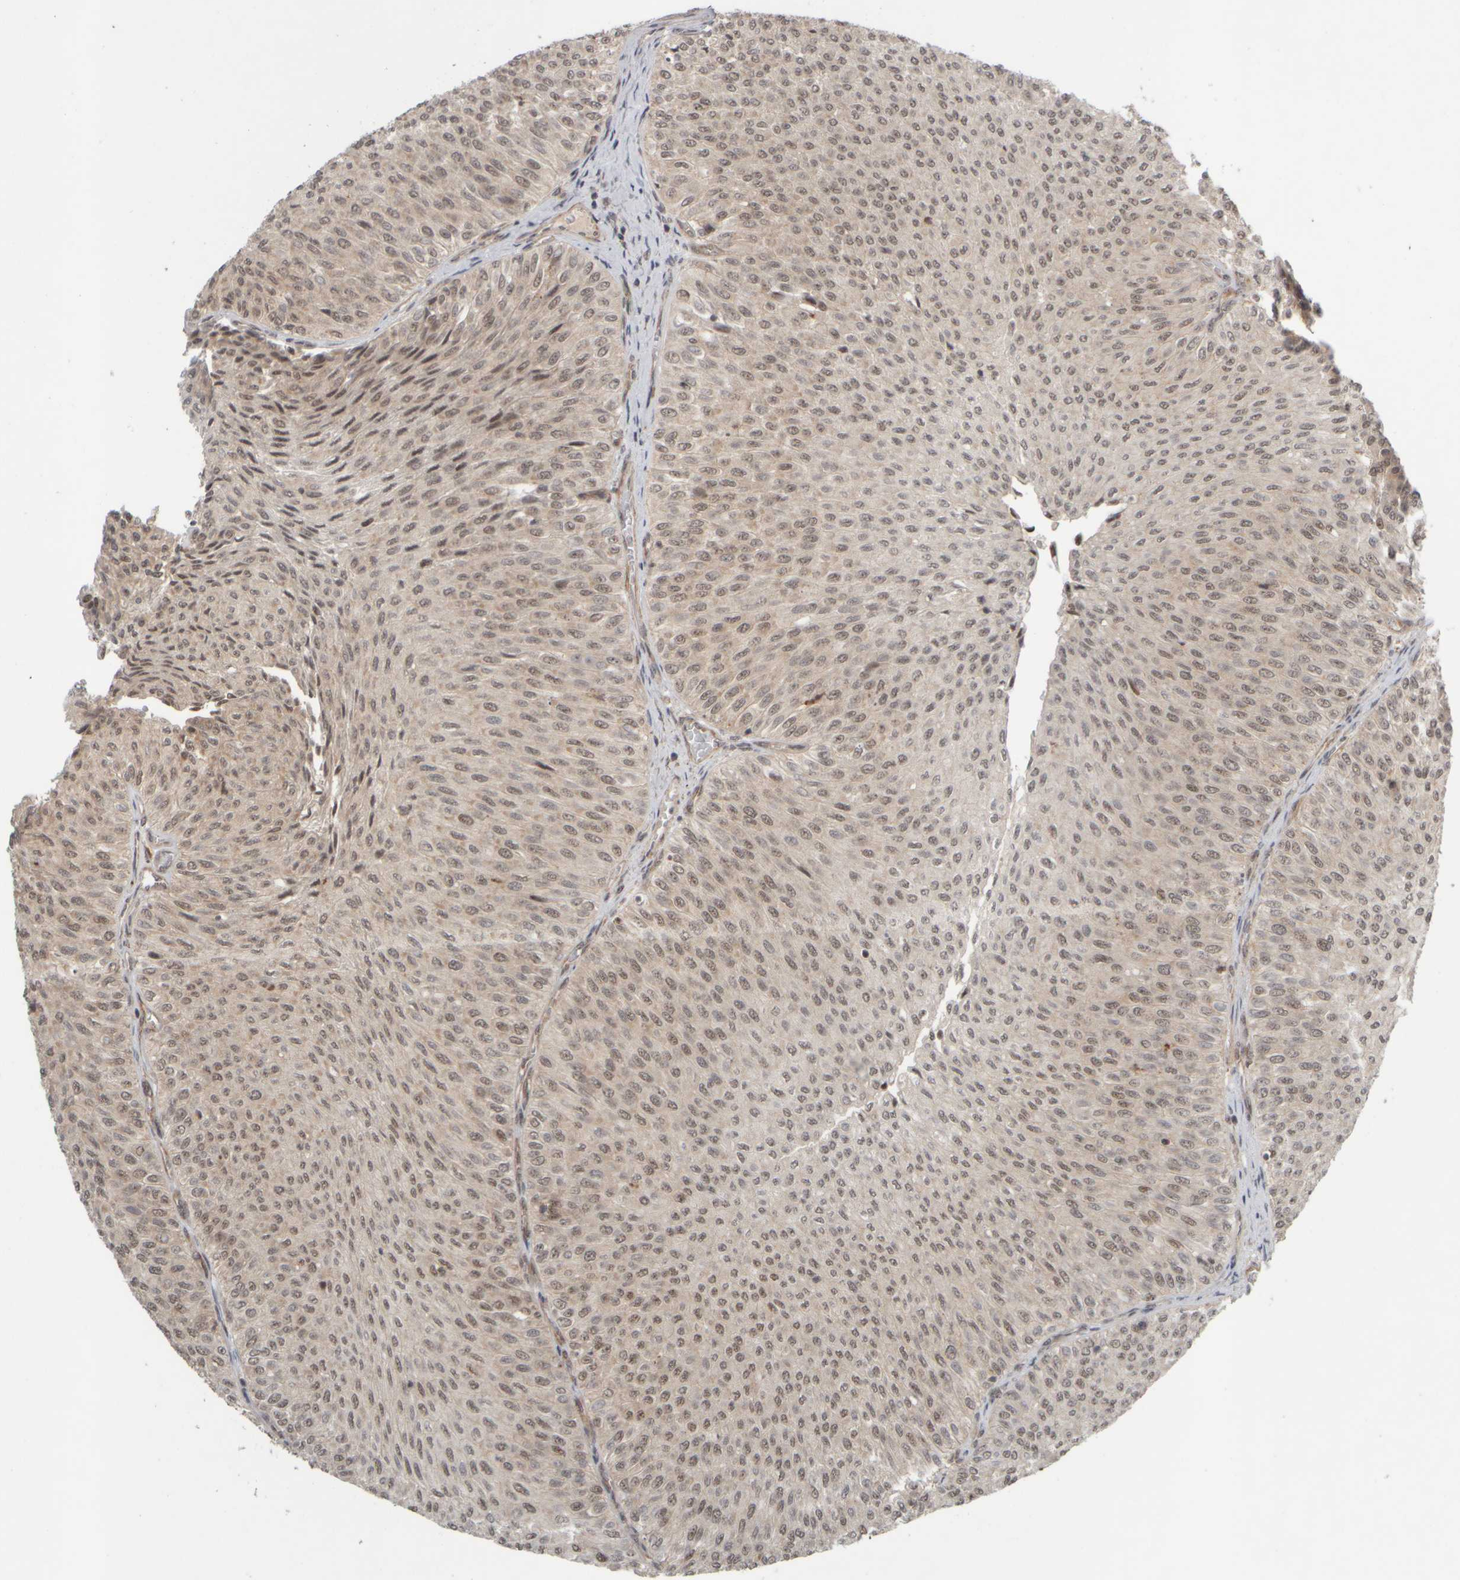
{"staining": {"intensity": "weak", "quantity": ">75%", "location": "nuclear"}, "tissue": "urothelial cancer", "cell_type": "Tumor cells", "image_type": "cancer", "snomed": [{"axis": "morphology", "description": "Urothelial carcinoma, Low grade"}, {"axis": "topography", "description": "Urinary bladder"}], "caption": "IHC image of urothelial cancer stained for a protein (brown), which displays low levels of weak nuclear positivity in approximately >75% of tumor cells.", "gene": "SYNRG", "patient": {"sex": "male", "age": 78}}